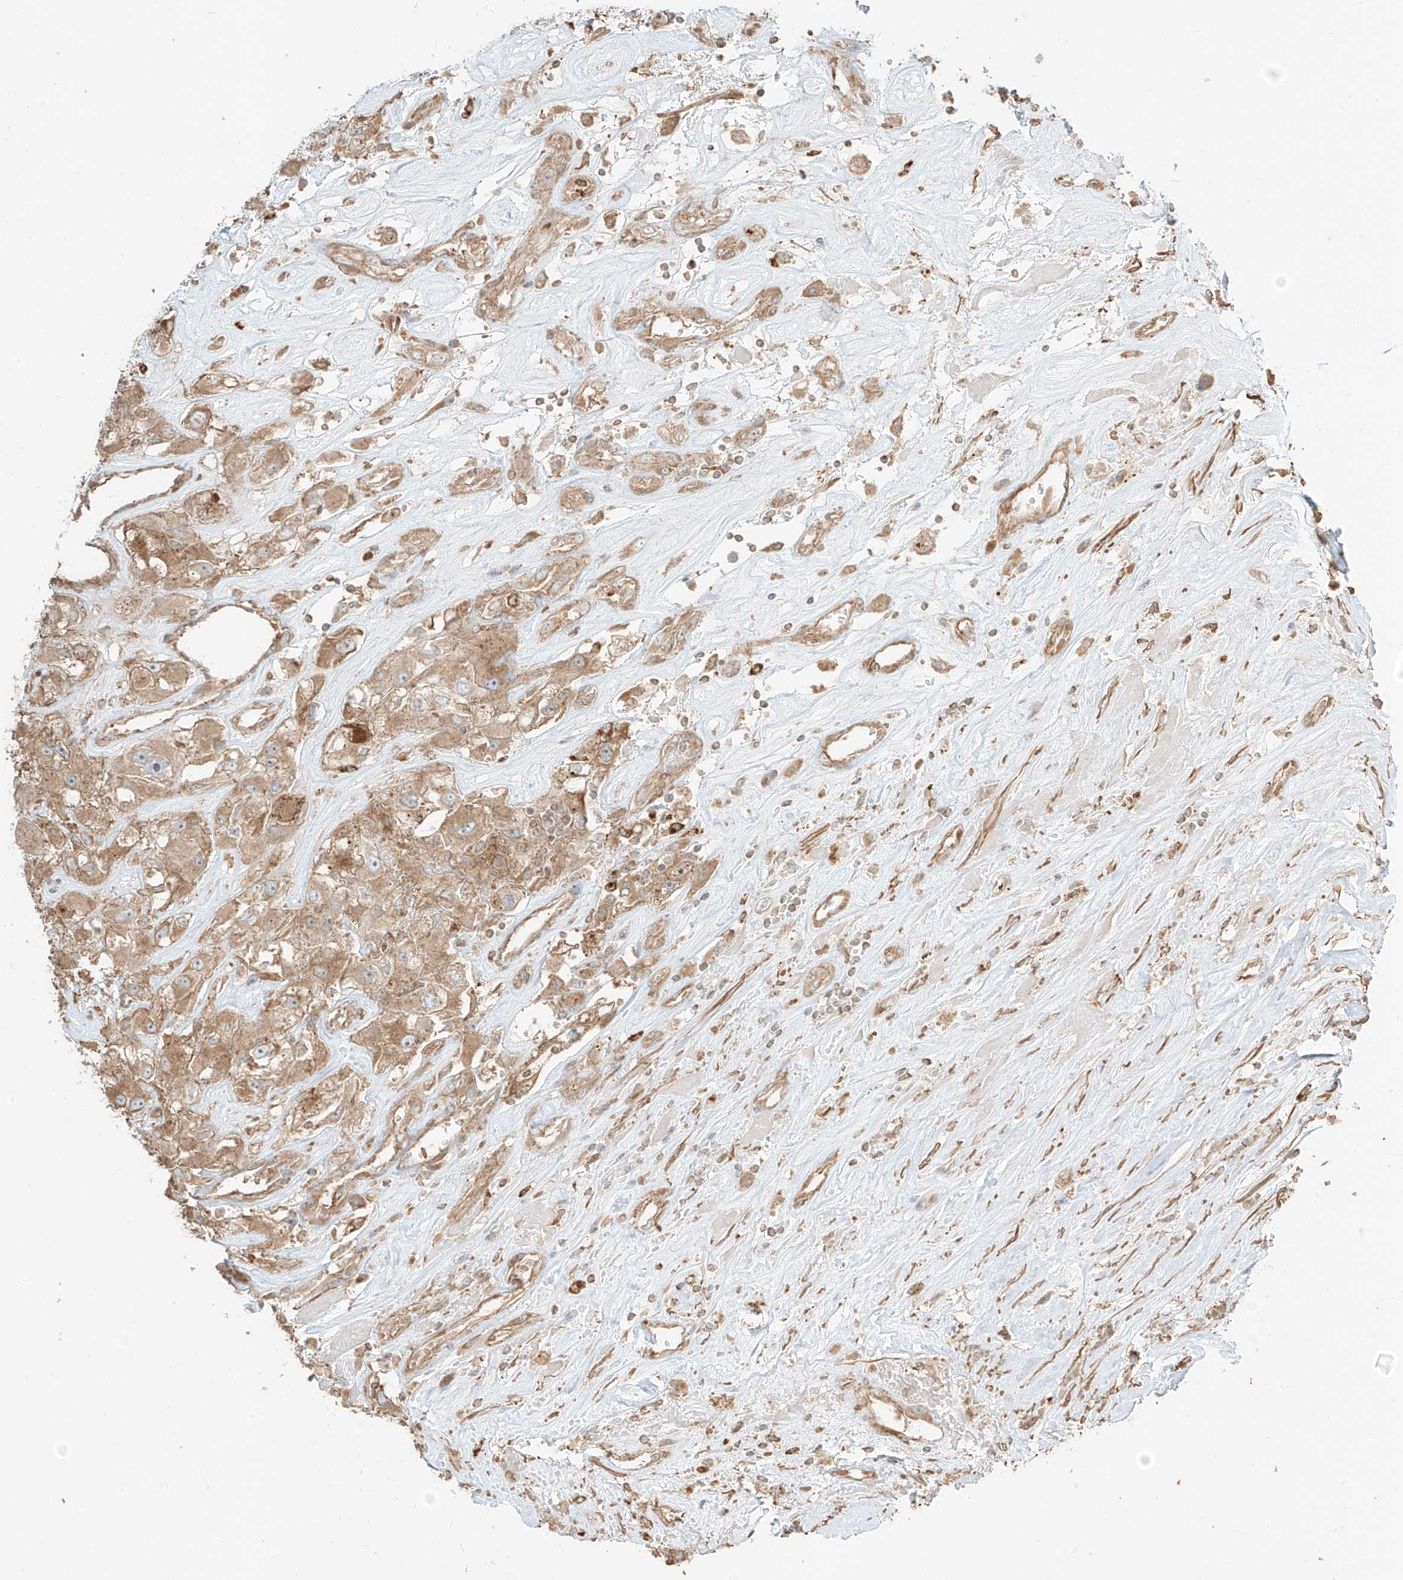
{"staining": {"intensity": "moderate", "quantity": ">75%", "location": "cytoplasmic/membranous"}, "tissue": "renal cancer", "cell_type": "Tumor cells", "image_type": "cancer", "snomed": [{"axis": "morphology", "description": "Adenocarcinoma, NOS"}, {"axis": "topography", "description": "Kidney"}], "caption": "An immunohistochemistry histopathology image of neoplastic tissue is shown. Protein staining in brown shows moderate cytoplasmic/membranous positivity in renal adenocarcinoma within tumor cells.", "gene": "CCDC115", "patient": {"sex": "female", "age": 52}}